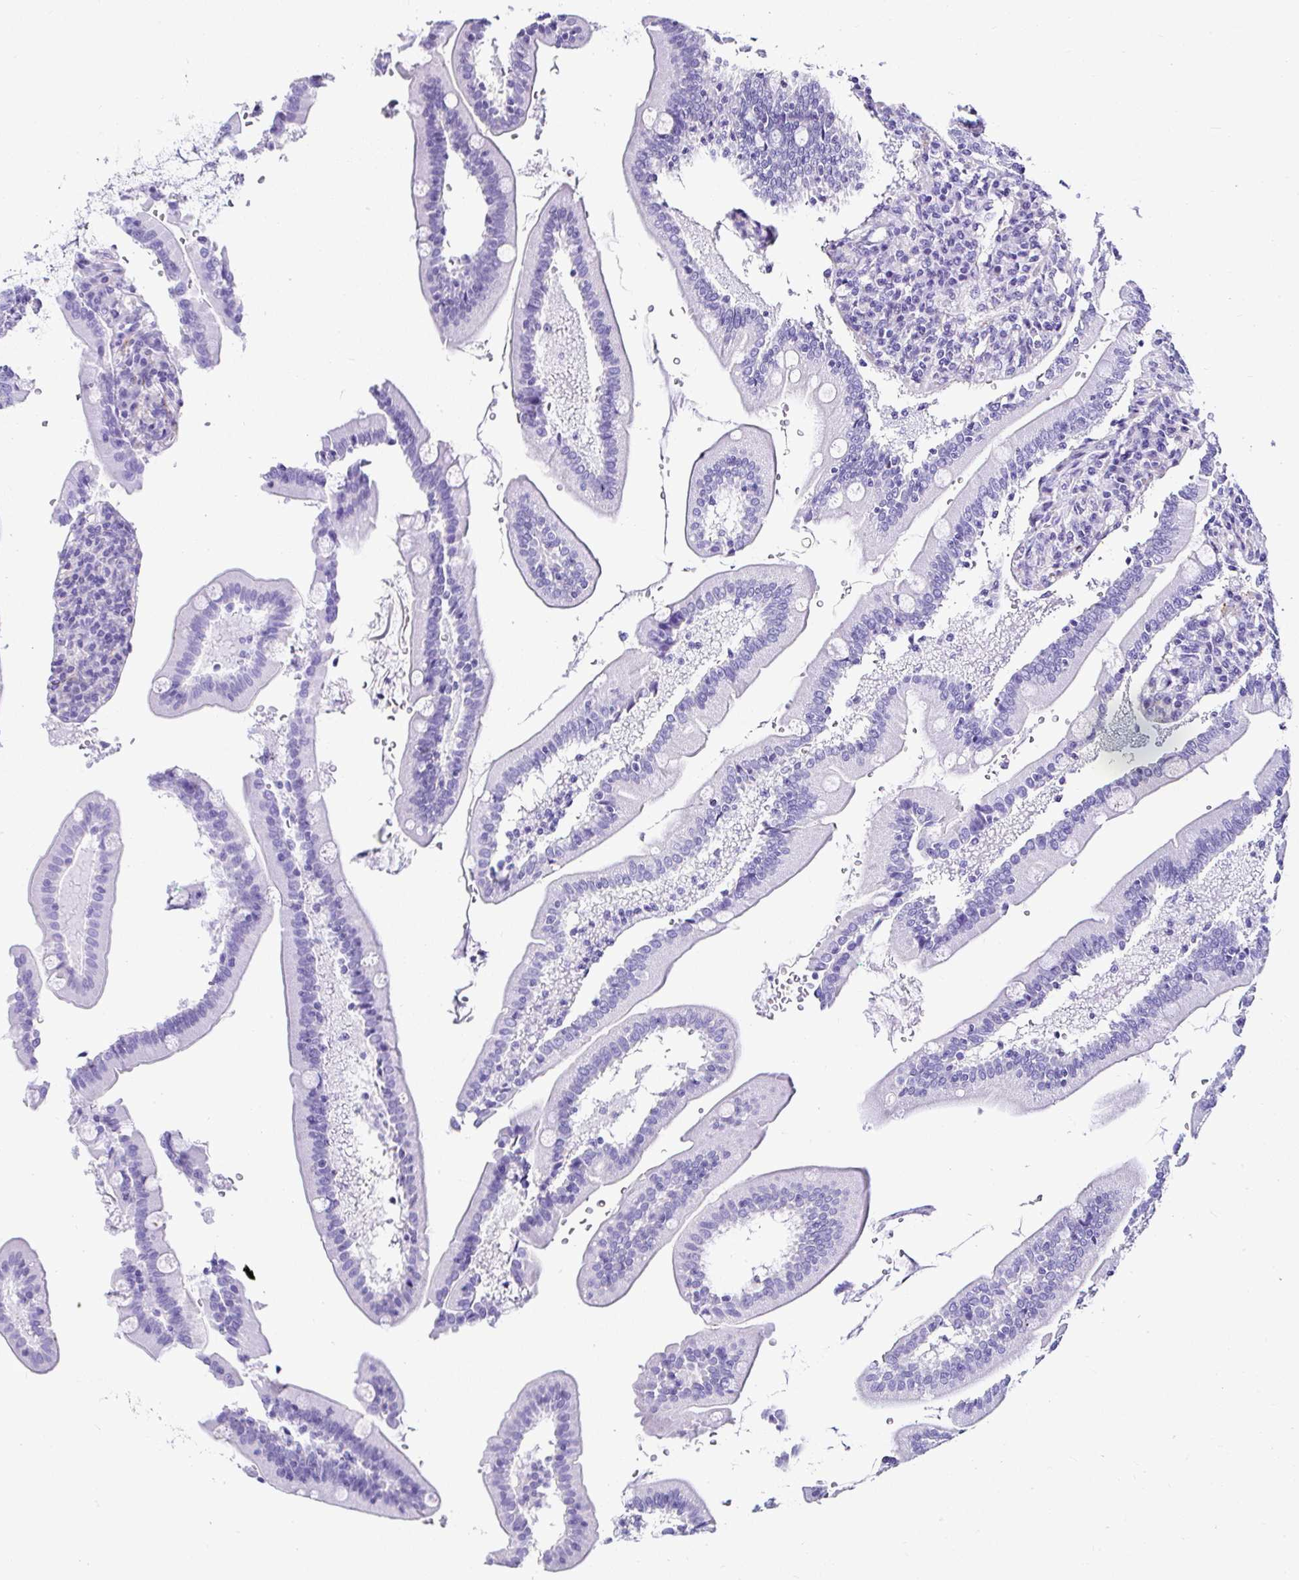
{"staining": {"intensity": "negative", "quantity": "none", "location": "none"}, "tissue": "duodenum", "cell_type": "Glandular cells", "image_type": "normal", "snomed": [{"axis": "morphology", "description": "Normal tissue, NOS"}, {"axis": "topography", "description": "Duodenum"}], "caption": "Immunohistochemistry (IHC) histopathology image of unremarkable duodenum stained for a protein (brown), which displays no expression in glandular cells. The staining is performed using DAB (3,3'-diaminobenzidine) brown chromogen with nuclei counter-stained in using hematoxylin.", "gene": "DEPDC5", "patient": {"sex": "female", "age": 67}}